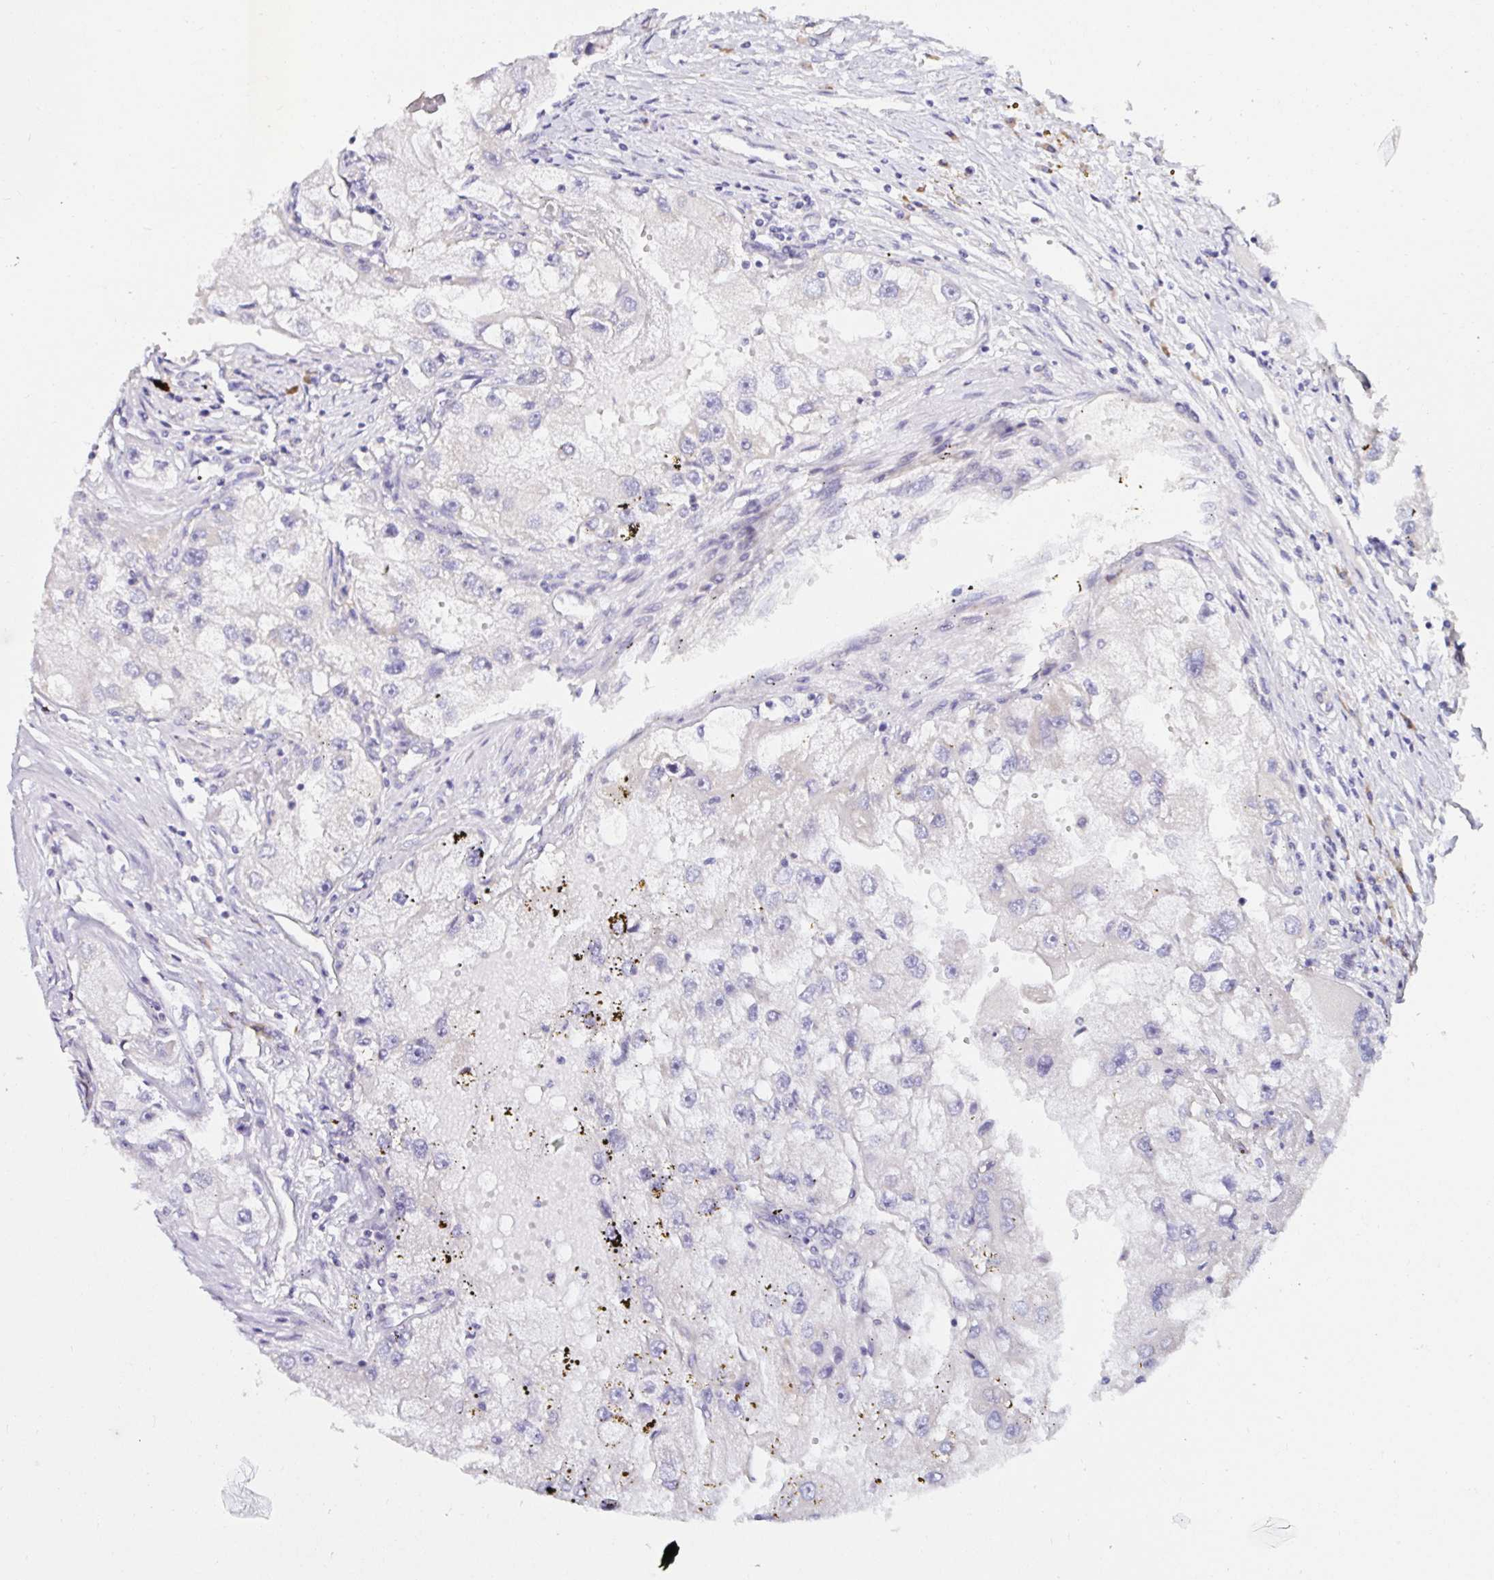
{"staining": {"intensity": "negative", "quantity": "none", "location": "none"}, "tissue": "renal cancer", "cell_type": "Tumor cells", "image_type": "cancer", "snomed": [{"axis": "morphology", "description": "Adenocarcinoma, NOS"}, {"axis": "topography", "description": "Kidney"}], "caption": "A micrograph of adenocarcinoma (renal) stained for a protein displays no brown staining in tumor cells.", "gene": "VSIG2", "patient": {"sex": "male", "age": 63}}